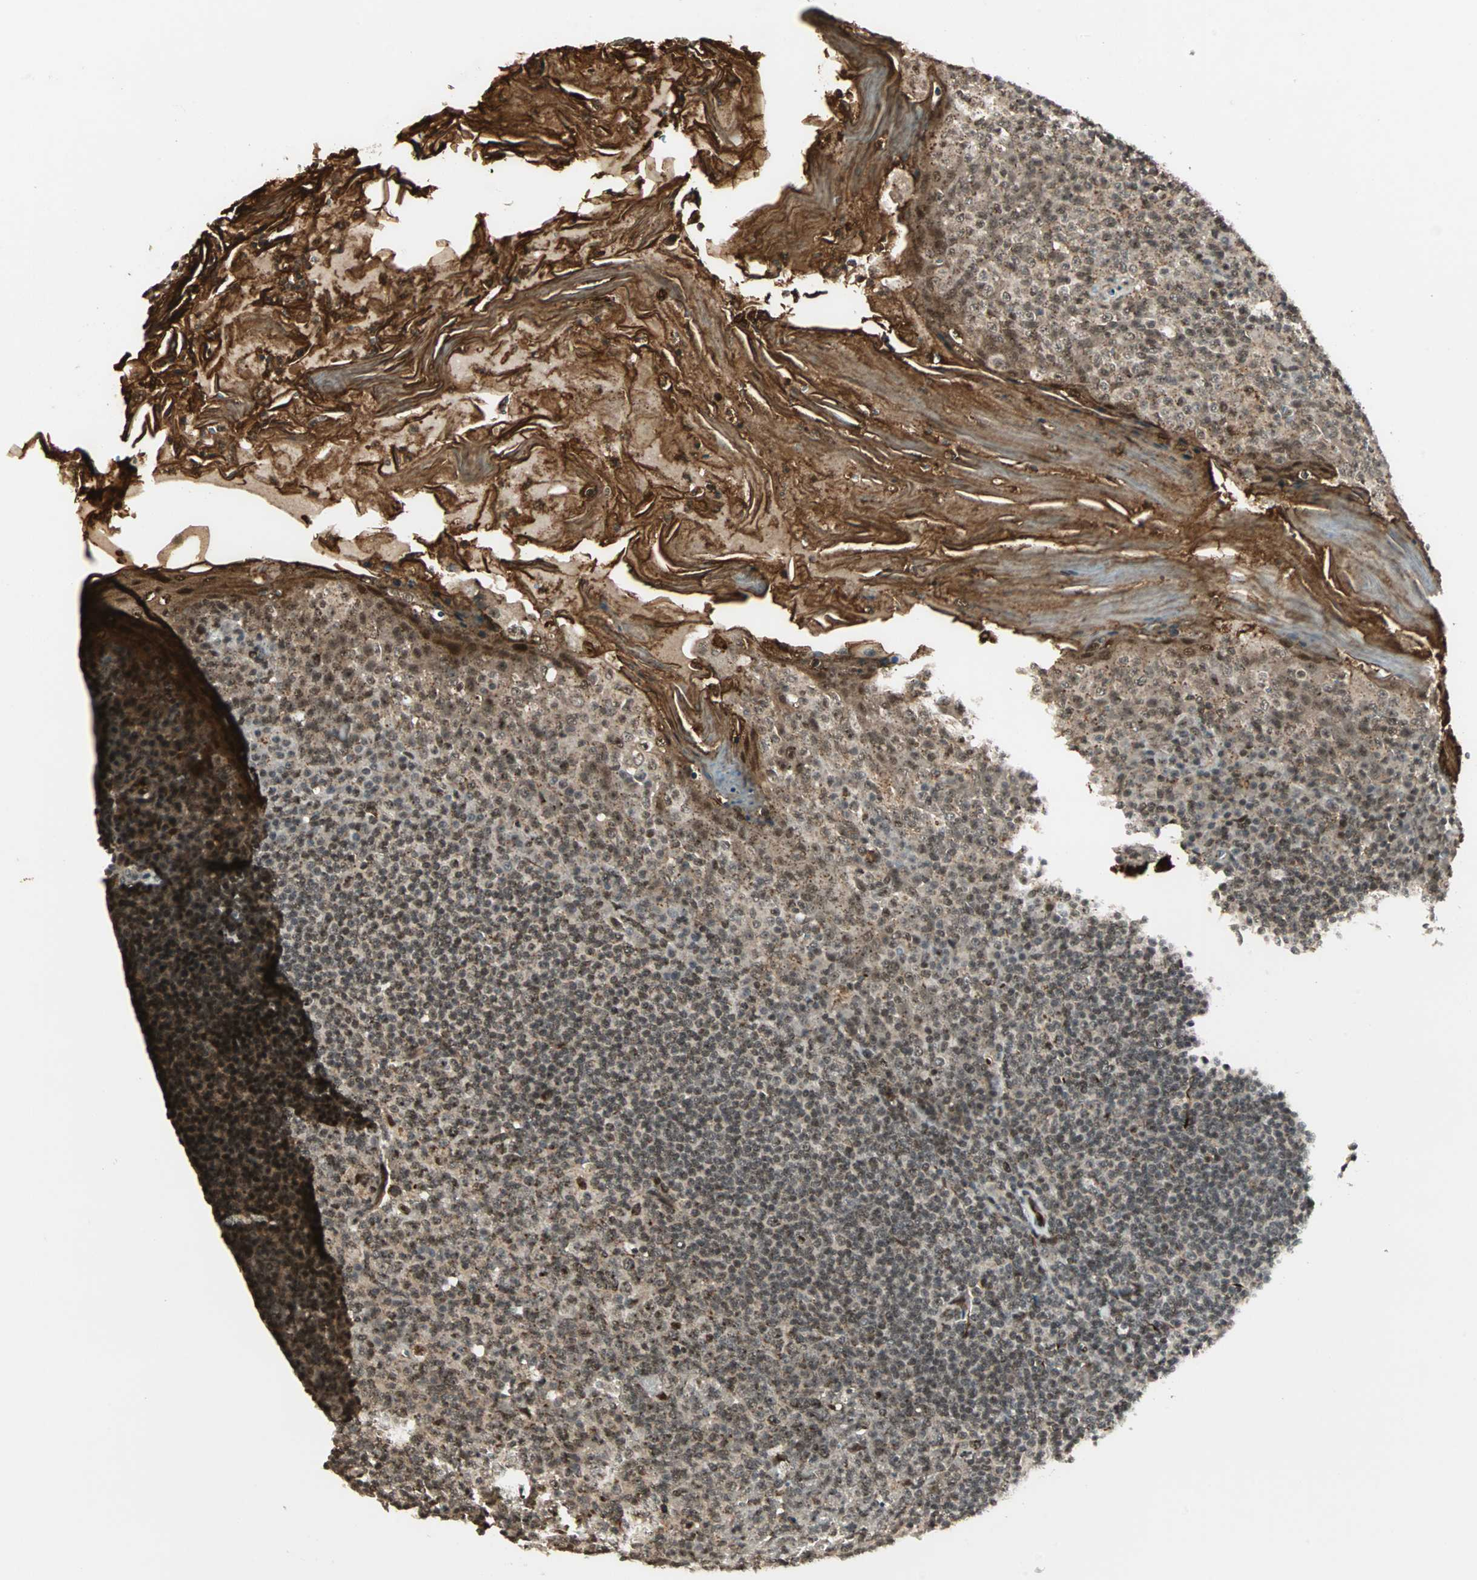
{"staining": {"intensity": "weak", "quantity": ">75%", "location": "cytoplasmic/membranous,nuclear"}, "tissue": "tonsil", "cell_type": "Non-germinal center cells", "image_type": "normal", "snomed": [{"axis": "morphology", "description": "Normal tissue, NOS"}, {"axis": "topography", "description": "Tonsil"}], "caption": "Weak cytoplasmic/membranous,nuclear positivity for a protein is present in about >75% of non-germinal center cells of normal tonsil using IHC.", "gene": "ZBED9", "patient": {"sex": "male", "age": 31}}